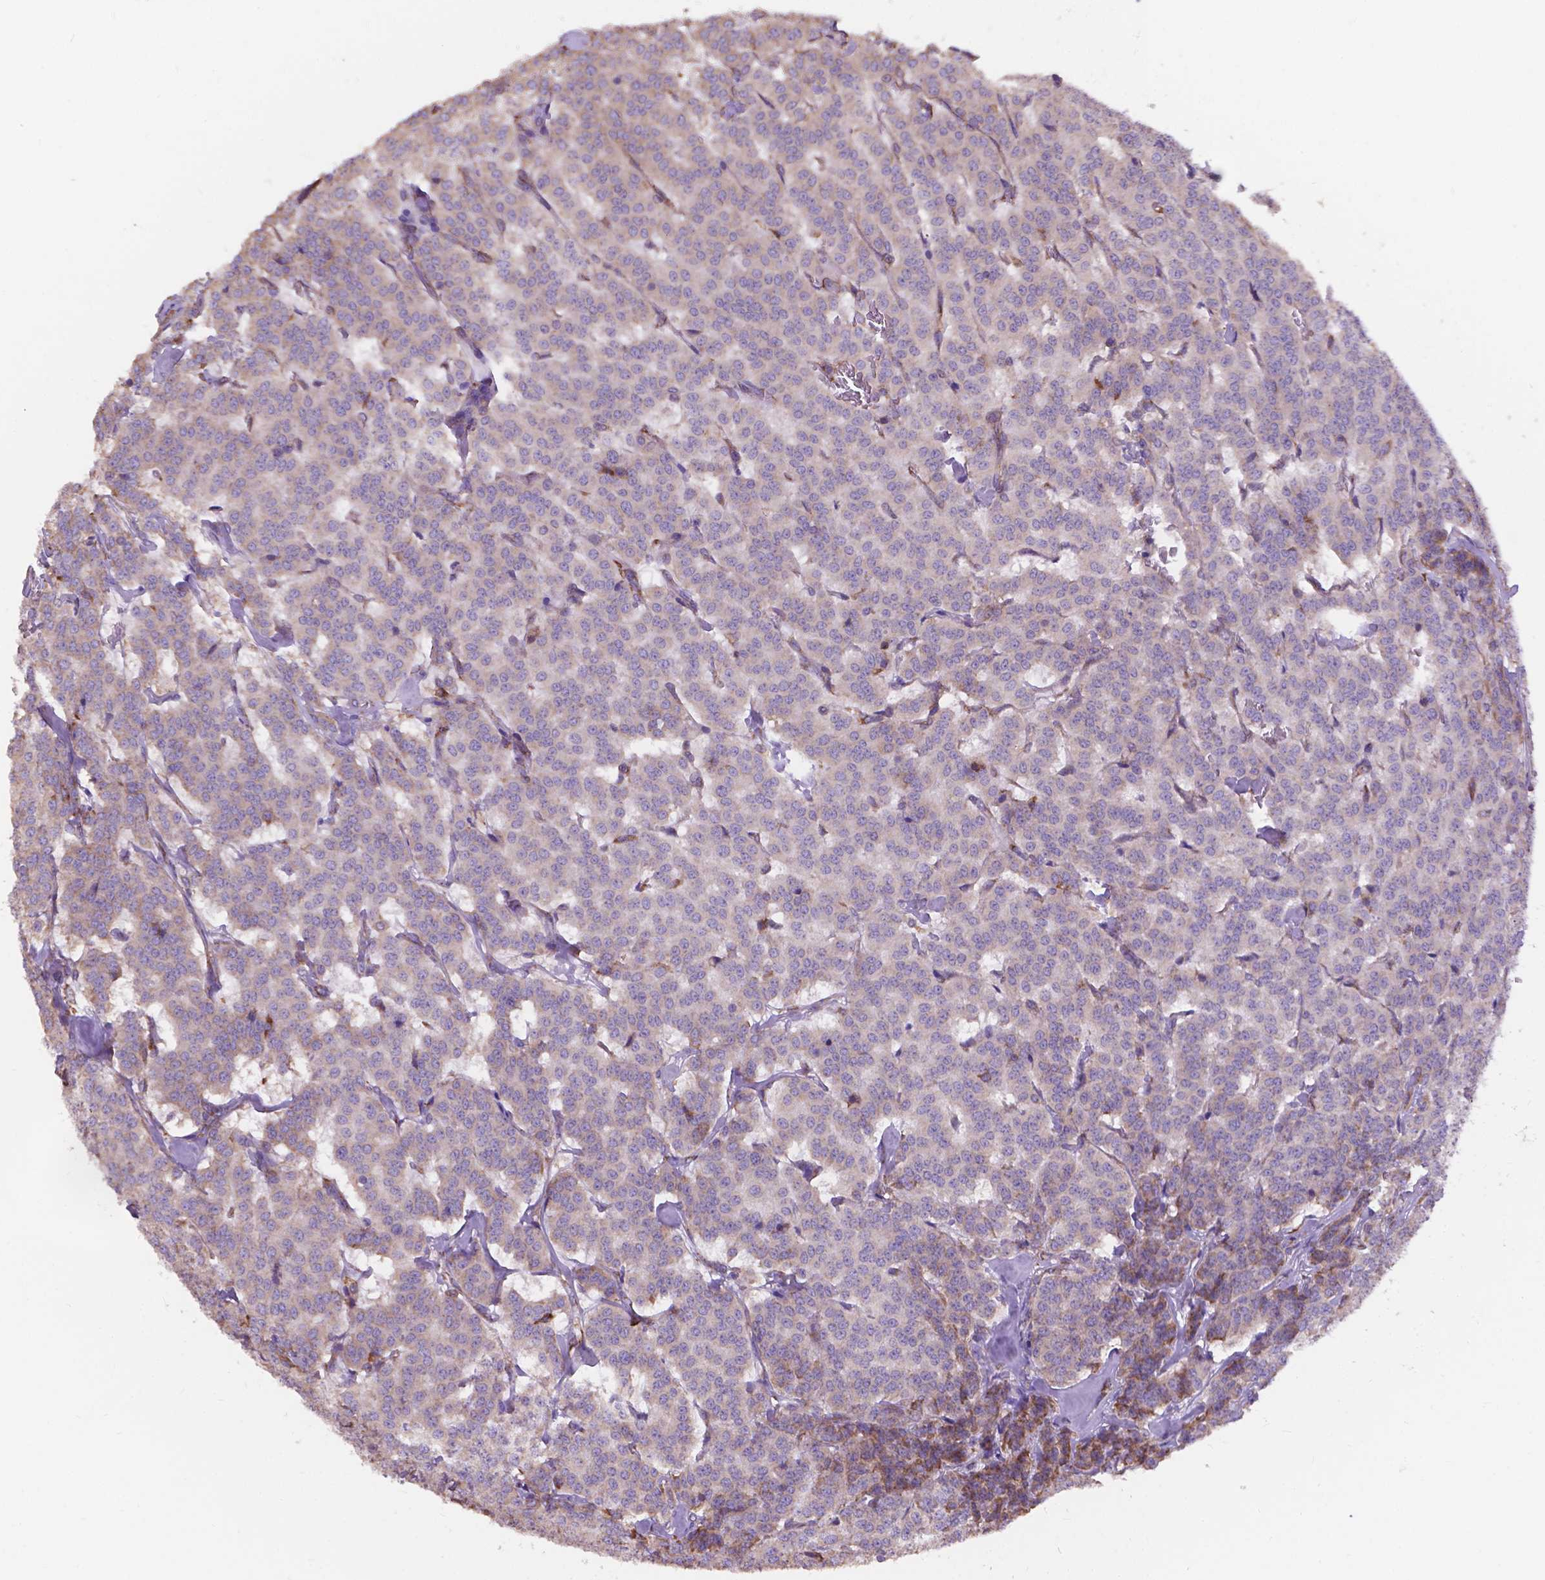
{"staining": {"intensity": "weak", "quantity": "<25%", "location": "cytoplasmic/membranous"}, "tissue": "carcinoid", "cell_type": "Tumor cells", "image_type": "cancer", "snomed": [{"axis": "morphology", "description": "Normal tissue, NOS"}, {"axis": "morphology", "description": "Carcinoid, malignant, NOS"}, {"axis": "topography", "description": "Lung"}], "caption": "Micrograph shows no significant protein staining in tumor cells of malignant carcinoid.", "gene": "IPO11", "patient": {"sex": "female", "age": 46}}